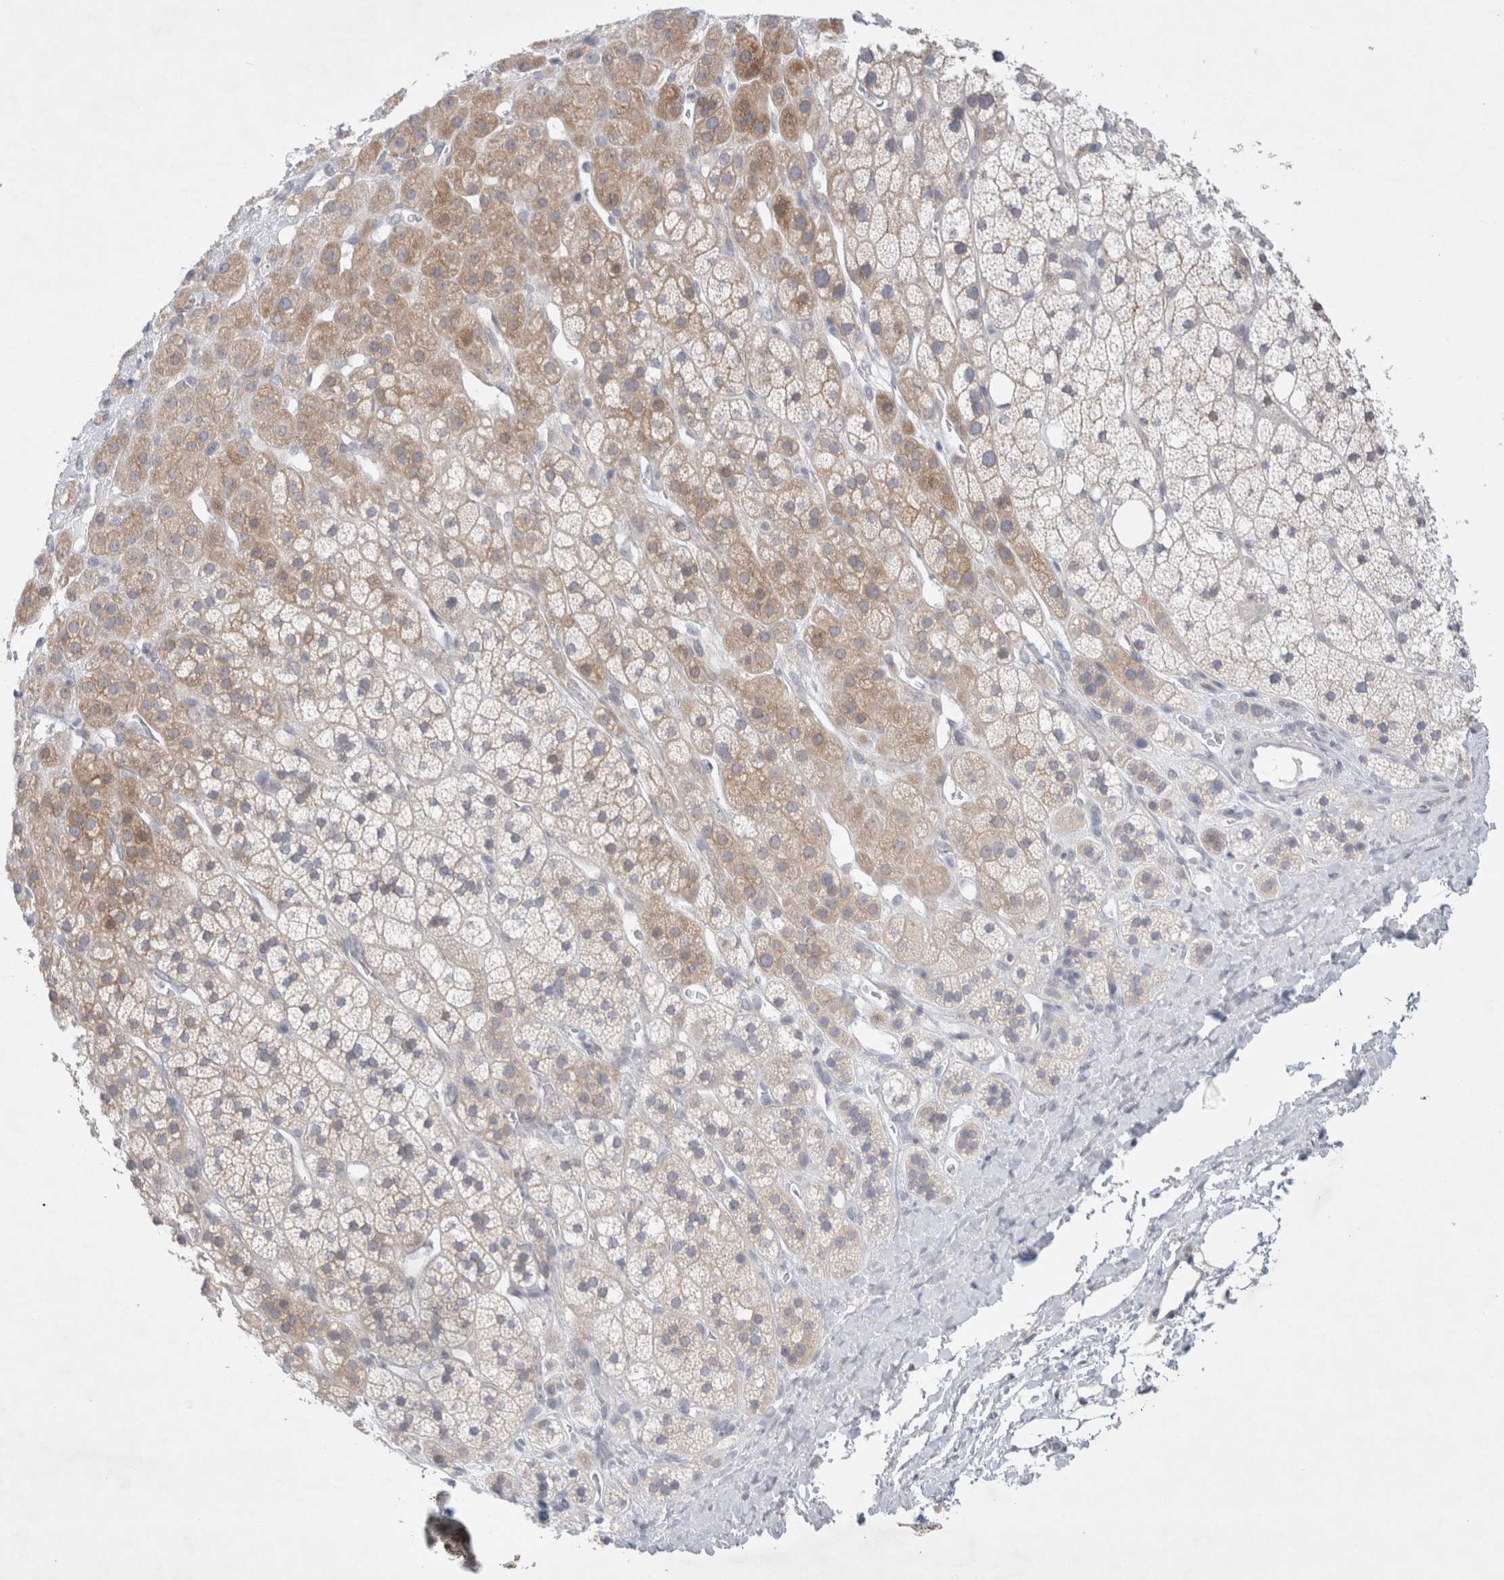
{"staining": {"intensity": "moderate", "quantity": "<25%", "location": "cytoplasmic/membranous"}, "tissue": "adrenal gland", "cell_type": "Glandular cells", "image_type": "normal", "snomed": [{"axis": "morphology", "description": "Normal tissue, NOS"}, {"axis": "topography", "description": "Adrenal gland"}], "caption": "Protein staining demonstrates moderate cytoplasmic/membranous expression in approximately <25% of glandular cells in unremarkable adrenal gland.", "gene": "RBM12B", "patient": {"sex": "male", "age": 56}}